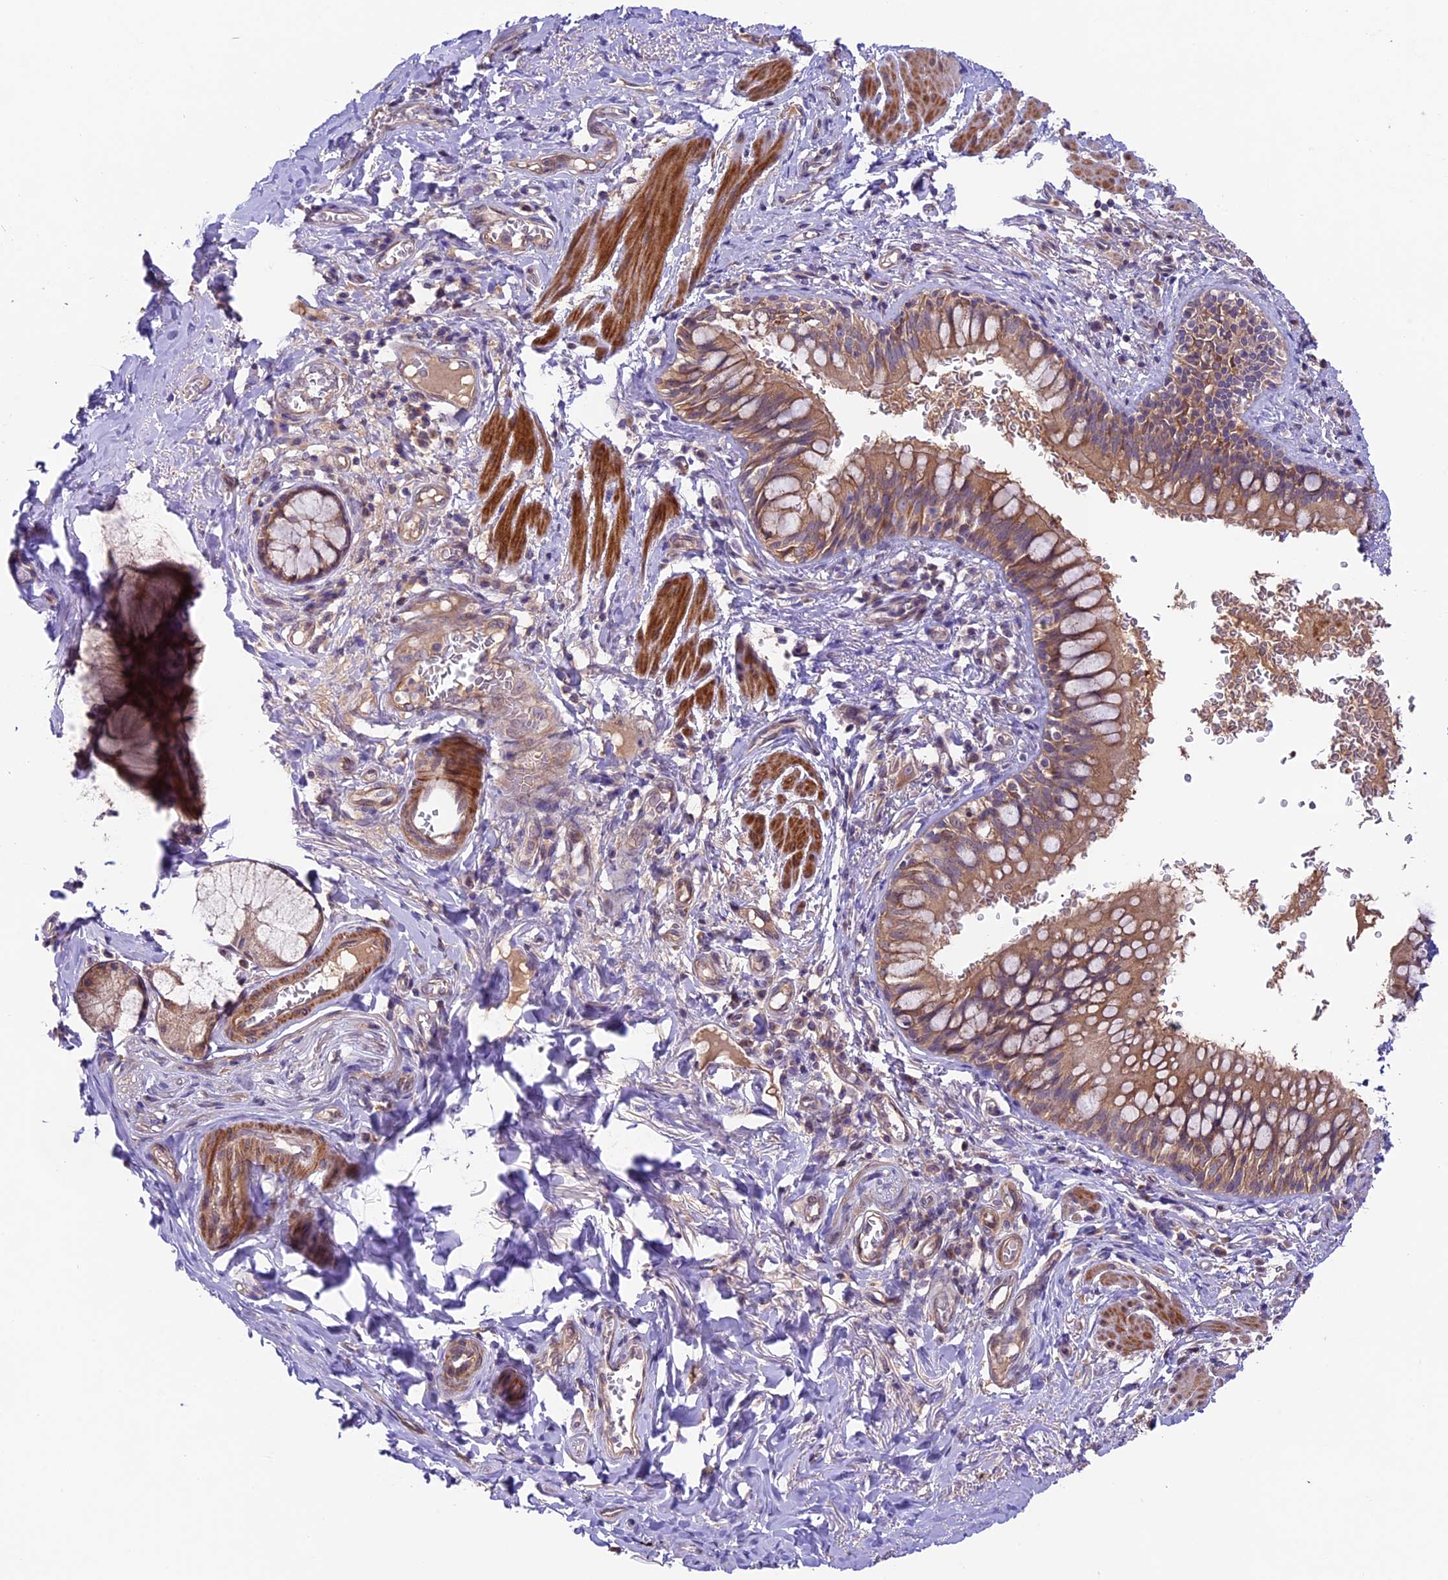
{"staining": {"intensity": "moderate", "quantity": ">75%", "location": "cytoplasmic/membranous"}, "tissue": "bronchus", "cell_type": "Respiratory epithelial cells", "image_type": "normal", "snomed": [{"axis": "morphology", "description": "Normal tissue, NOS"}, {"axis": "topography", "description": "Cartilage tissue"}, {"axis": "topography", "description": "Bronchus"}], "caption": "High-magnification brightfield microscopy of unremarkable bronchus stained with DAB (3,3'-diaminobenzidine) (brown) and counterstained with hematoxylin (blue). respiratory epithelial cells exhibit moderate cytoplasmic/membranous staining is seen in approximately>75% of cells. The protein of interest is stained brown, and the nuclei are stained in blue (DAB IHC with brightfield microscopy, high magnification).", "gene": "COG8", "patient": {"sex": "female", "age": 36}}